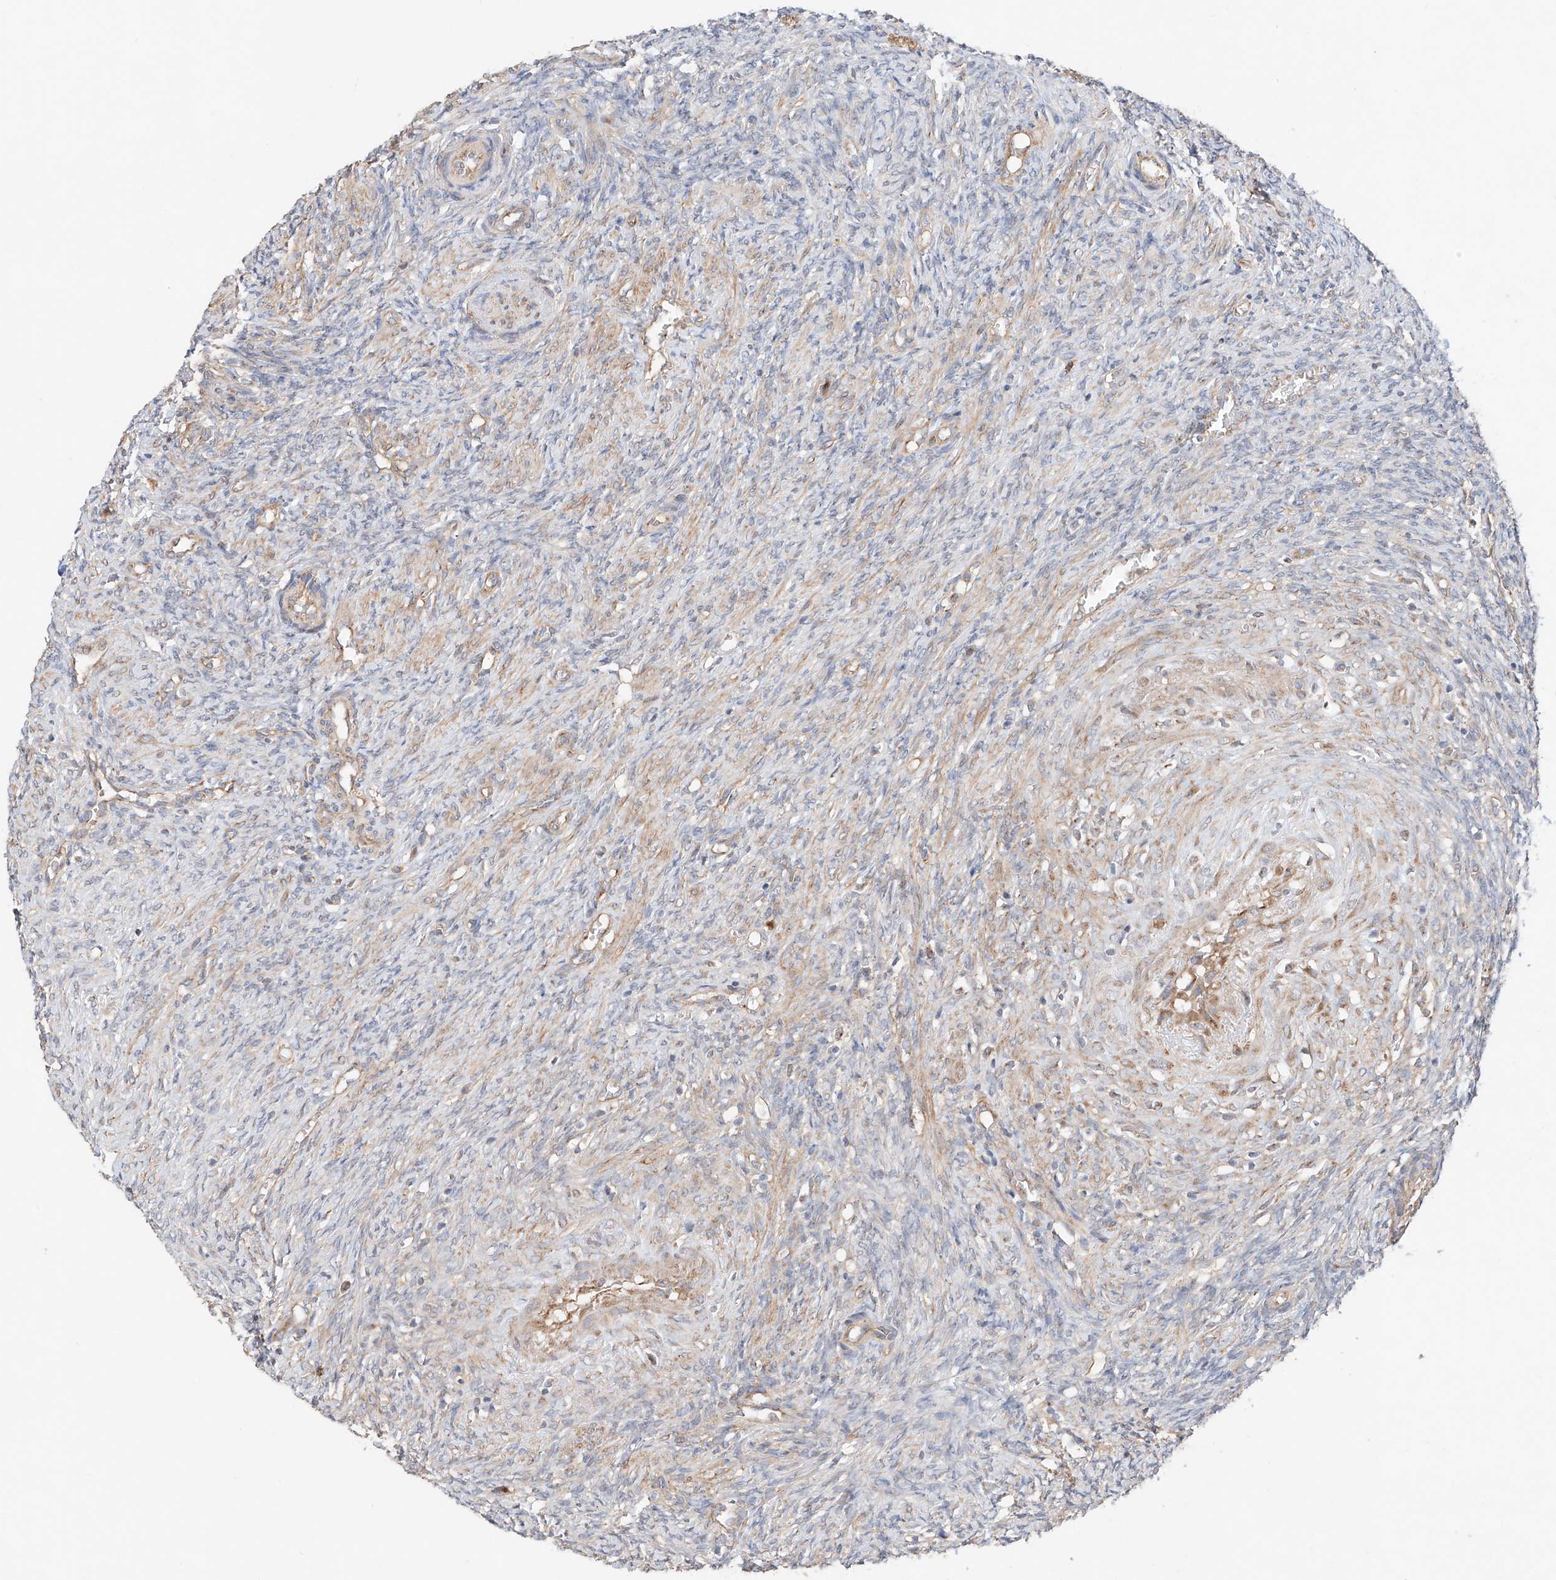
{"staining": {"intensity": "negative", "quantity": "none", "location": "none"}, "tissue": "ovary", "cell_type": "Ovarian stroma cells", "image_type": "normal", "snomed": [{"axis": "morphology", "description": "Normal tissue, NOS"}, {"axis": "topography", "description": "Ovary"}], "caption": "This is an immunohistochemistry (IHC) micrograph of unremarkable ovary. There is no positivity in ovarian stroma cells.", "gene": "MOSPD1", "patient": {"sex": "female", "age": 41}}